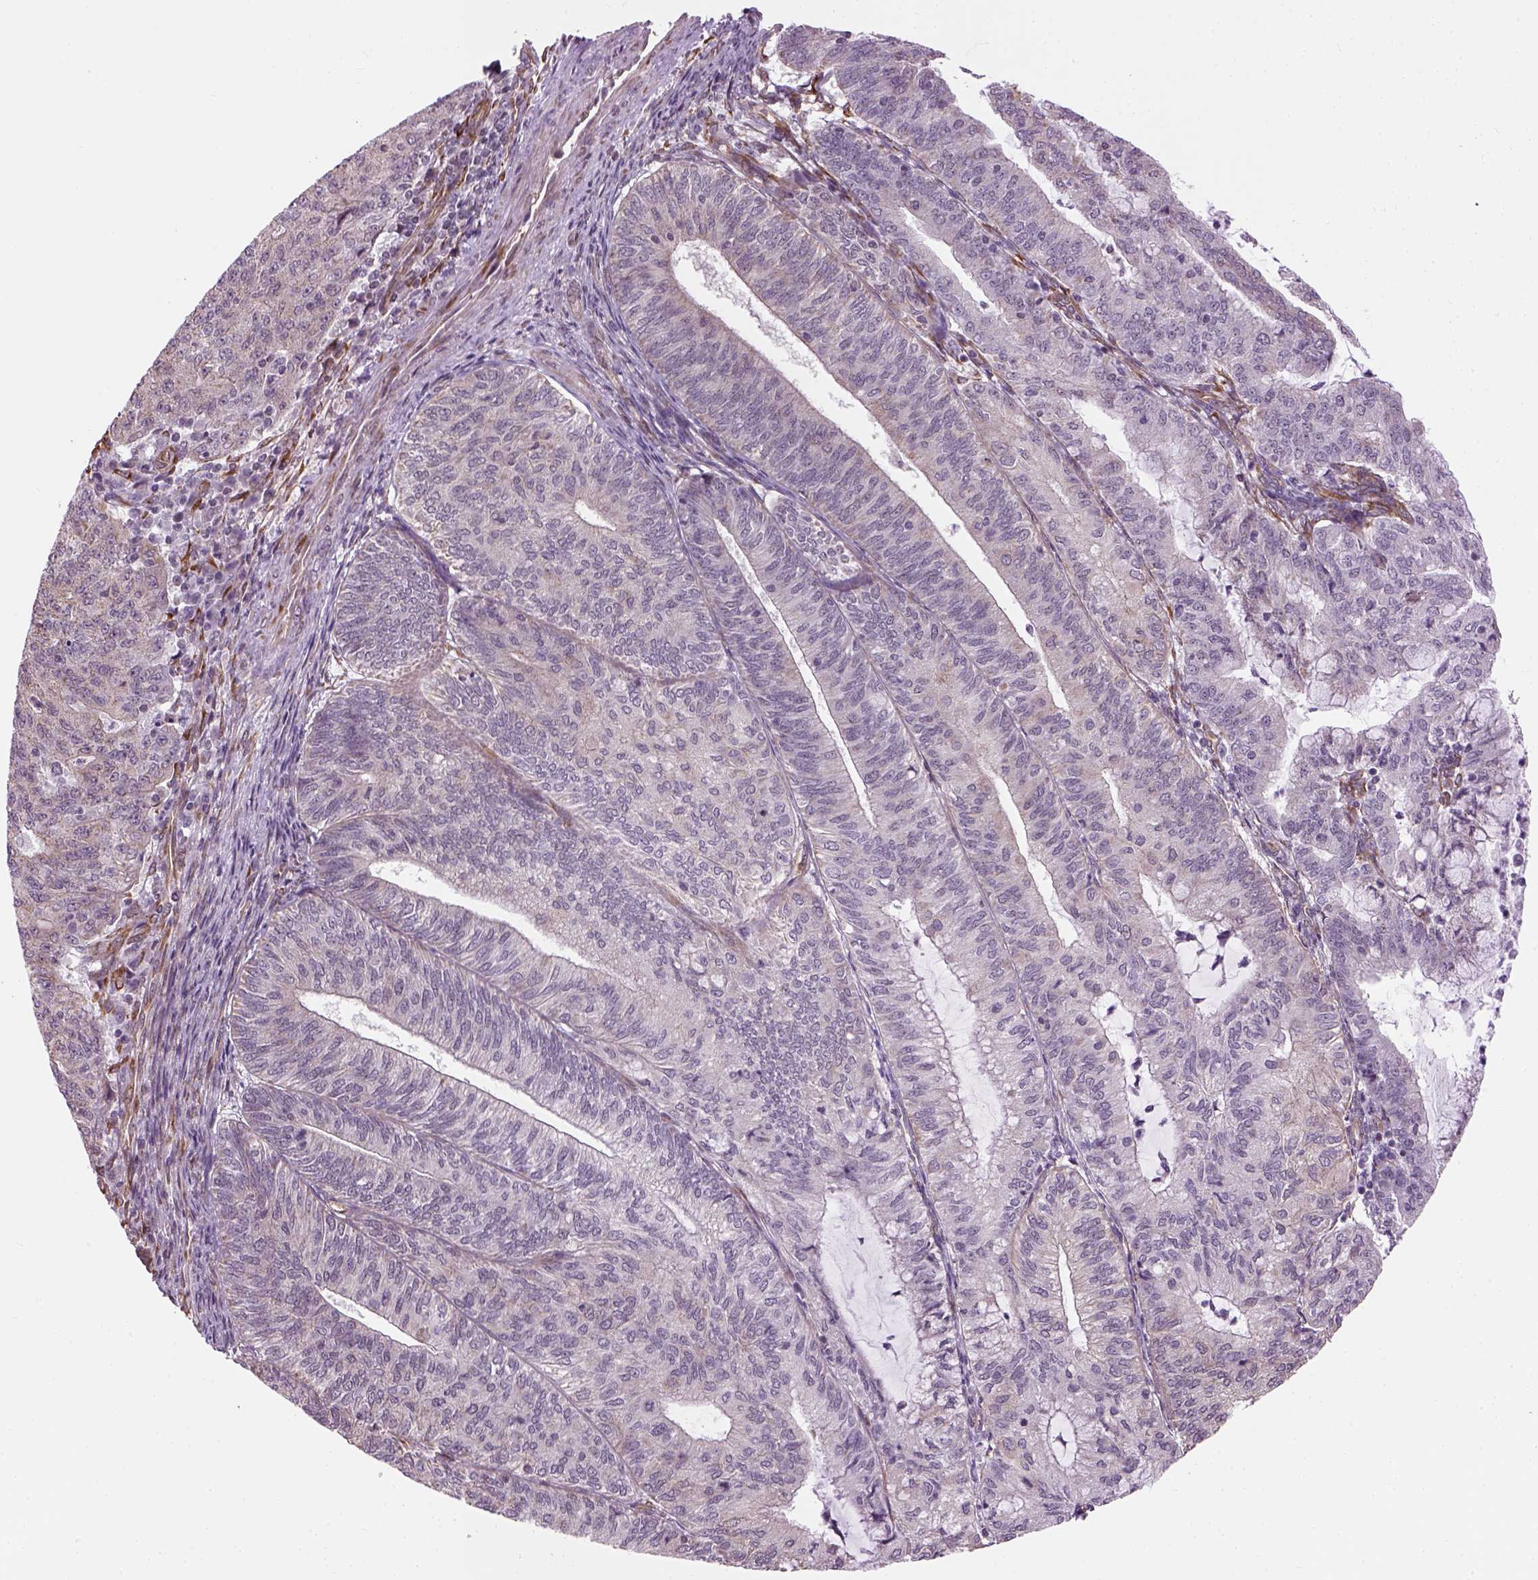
{"staining": {"intensity": "weak", "quantity": "<25%", "location": "cytoplasmic/membranous"}, "tissue": "endometrial cancer", "cell_type": "Tumor cells", "image_type": "cancer", "snomed": [{"axis": "morphology", "description": "Adenocarcinoma, NOS"}, {"axis": "topography", "description": "Endometrium"}], "caption": "Immunohistochemical staining of endometrial adenocarcinoma shows no significant staining in tumor cells.", "gene": "XK", "patient": {"sex": "female", "age": 82}}